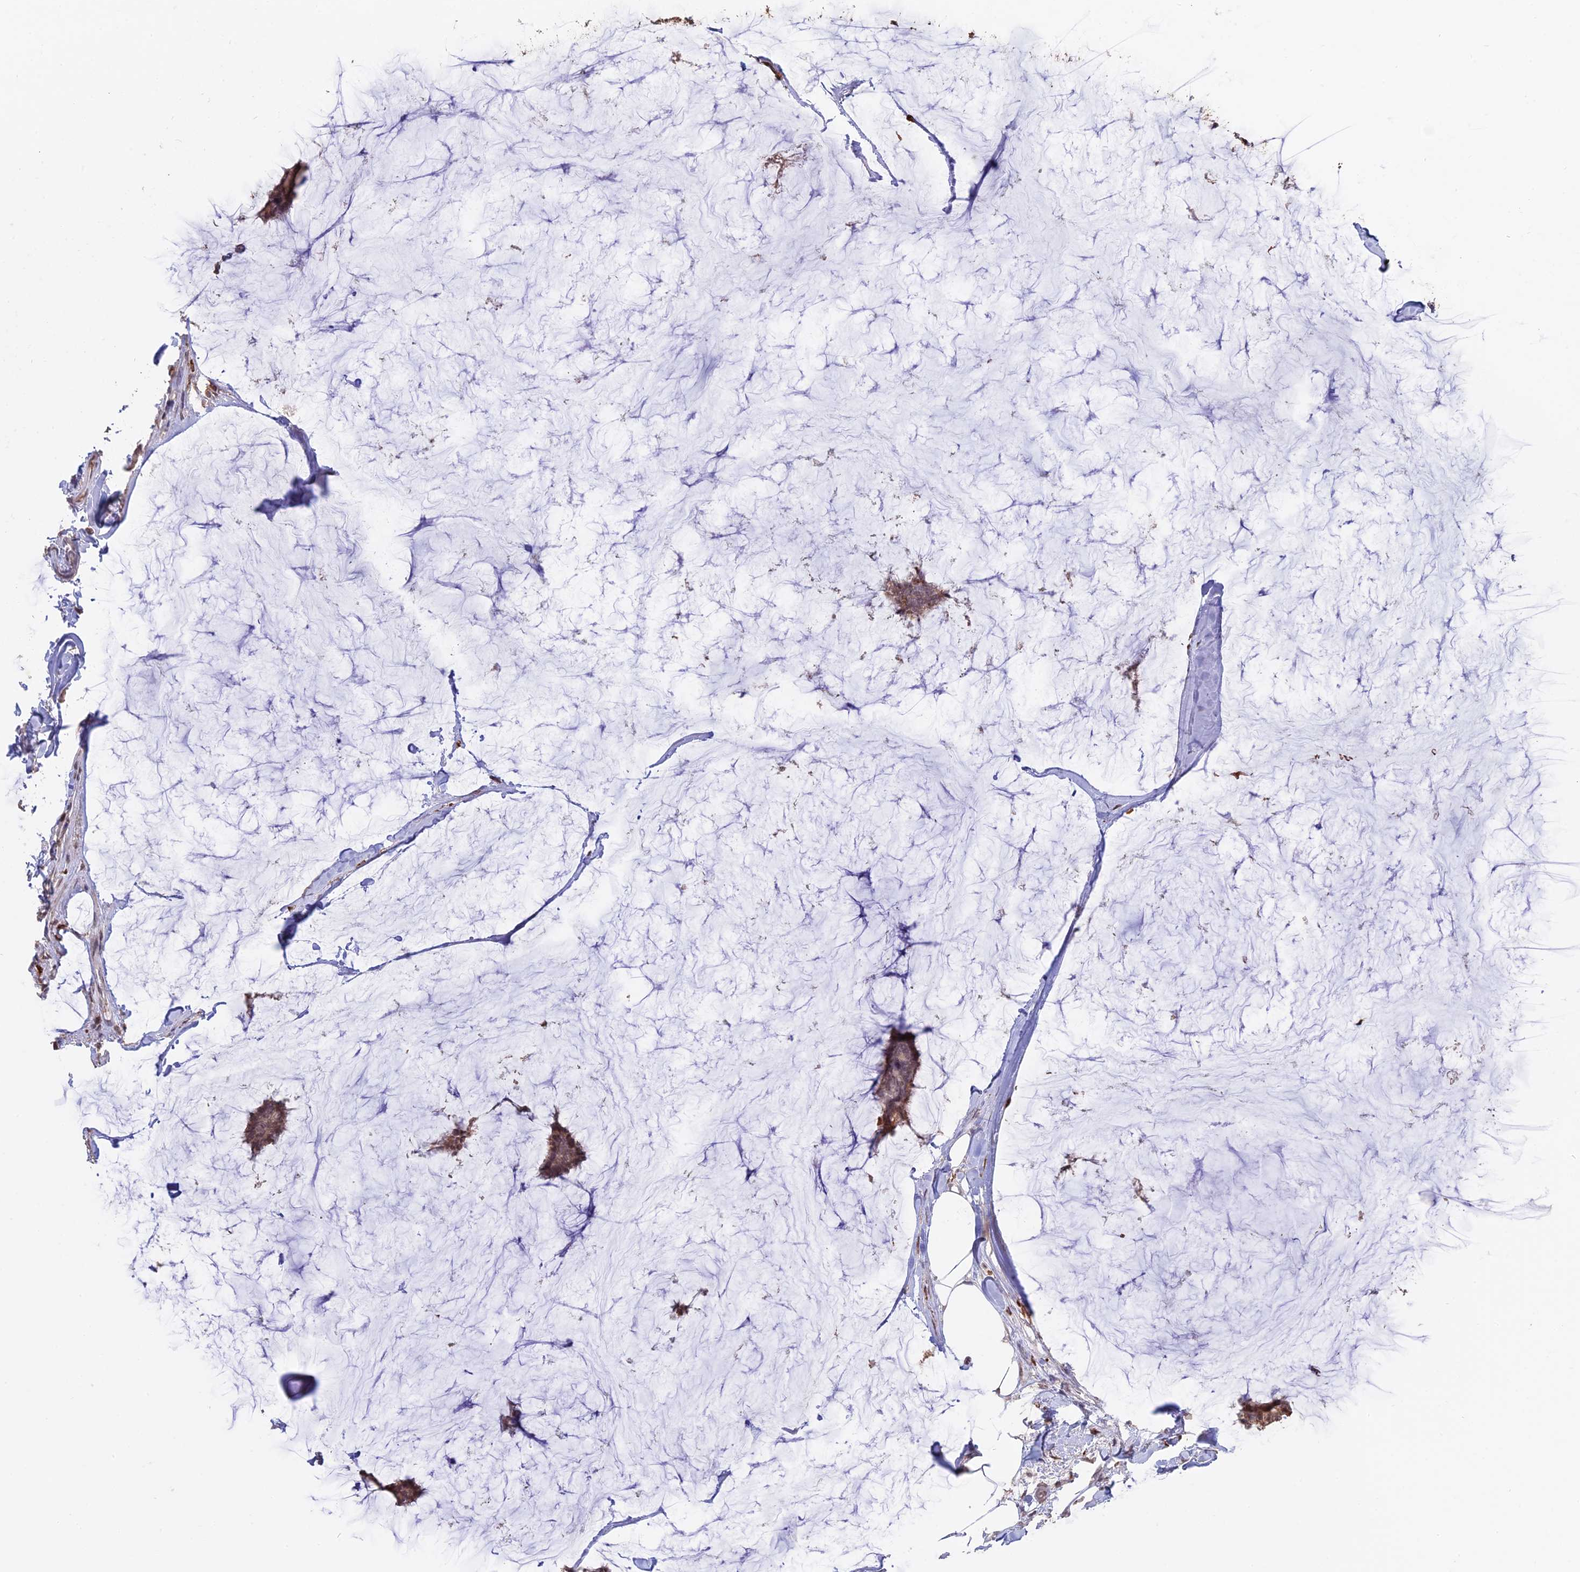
{"staining": {"intensity": "weak", "quantity": ">75%", "location": "cytoplasmic/membranous"}, "tissue": "breast cancer", "cell_type": "Tumor cells", "image_type": "cancer", "snomed": [{"axis": "morphology", "description": "Duct carcinoma"}, {"axis": "topography", "description": "Breast"}], "caption": "Immunohistochemical staining of human infiltrating ductal carcinoma (breast) demonstrates low levels of weak cytoplasmic/membranous protein staining in approximately >75% of tumor cells.", "gene": "APOBR", "patient": {"sex": "female", "age": 93}}